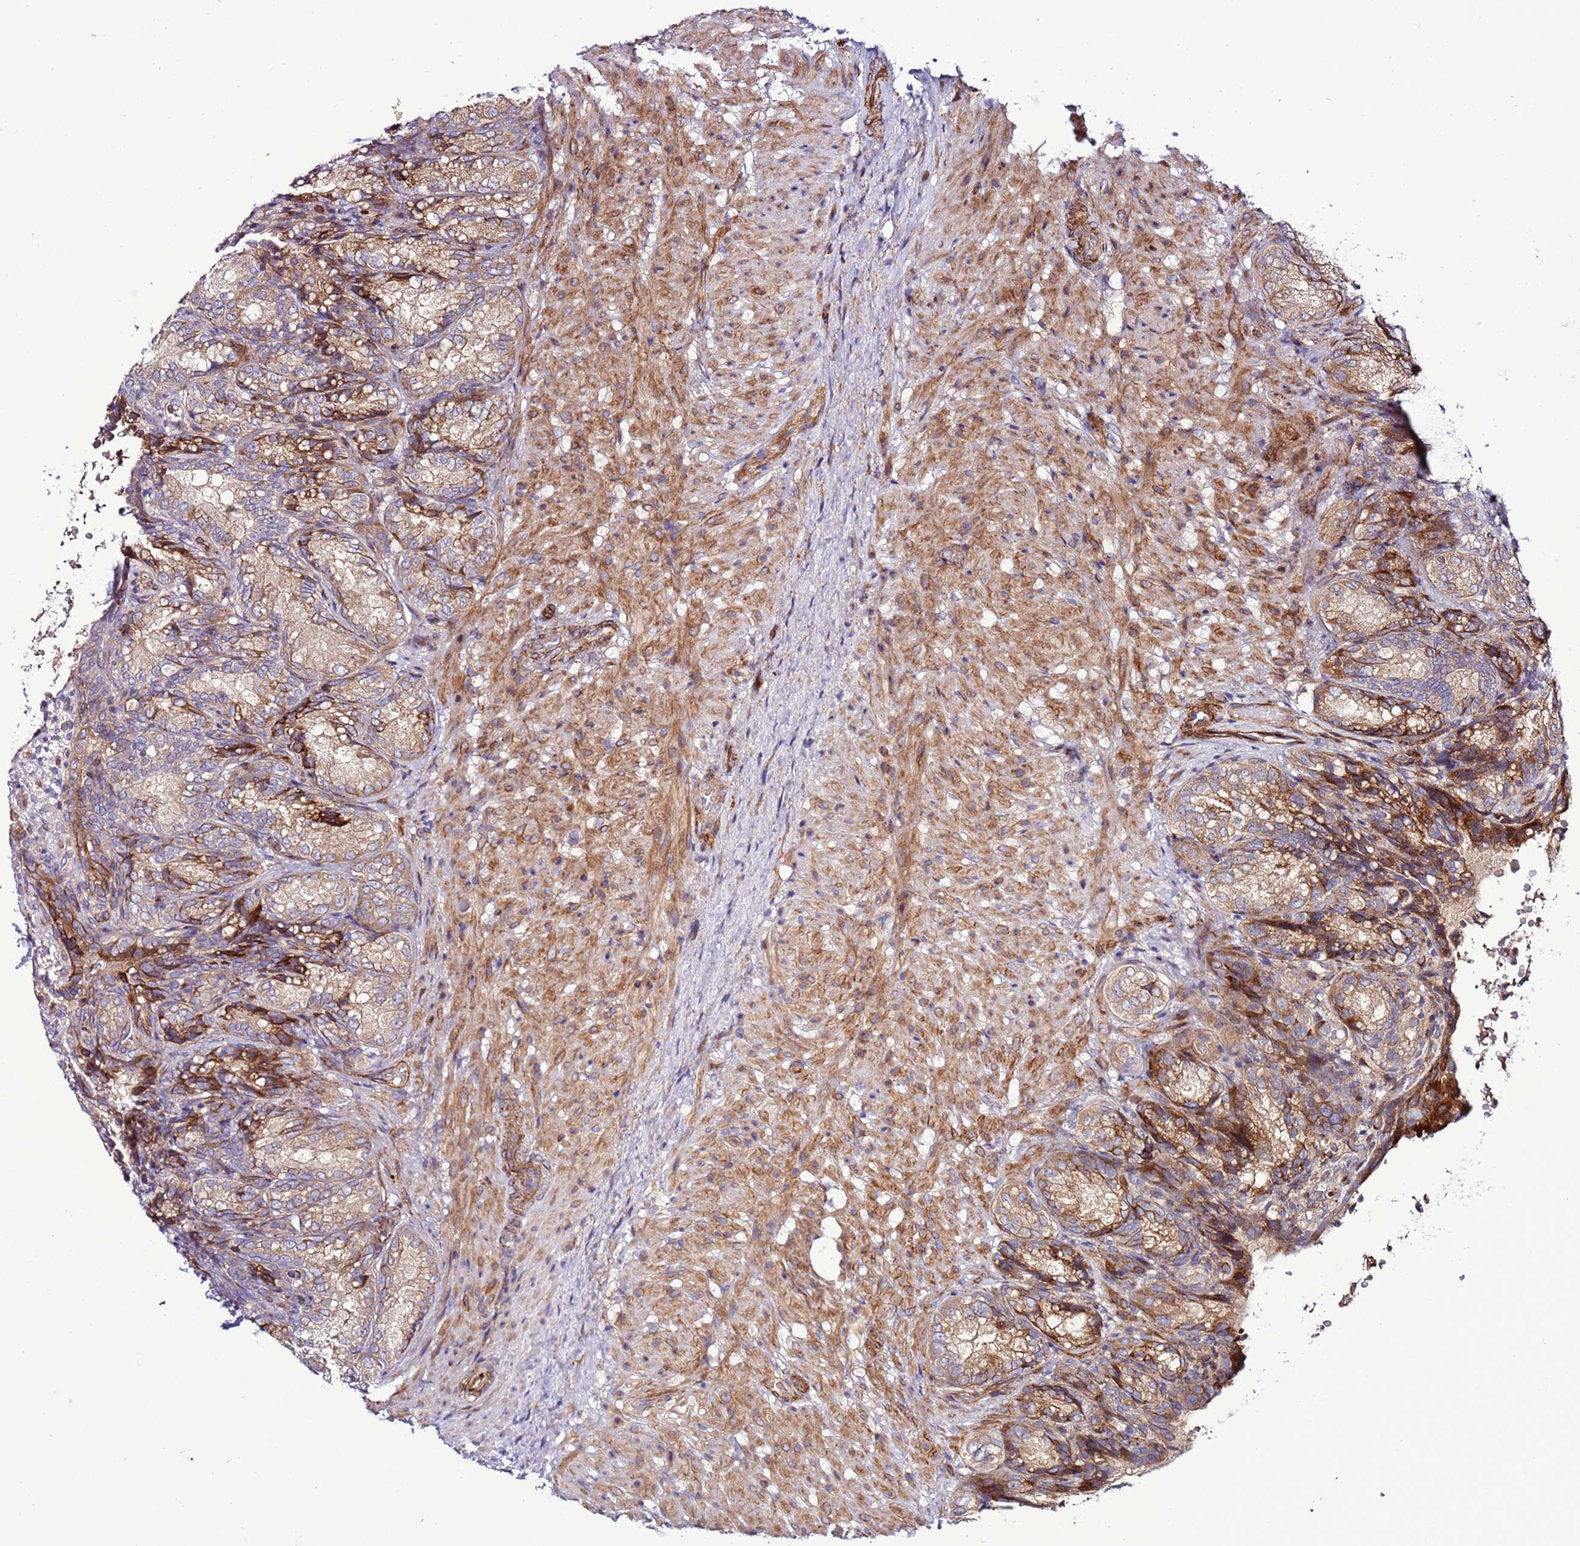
{"staining": {"intensity": "moderate", "quantity": ">75%", "location": "cytoplasmic/membranous"}, "tissue": "seminal vesicle", "cell_type": "Glandular cells", "image_type": "normal", "snomed": [{"axis": "morphology", "description": "Normal tissue, NOS"}, {"axis": "topography", "description": "Seminal veicle"}], "caption": "A photomicrograph of seminal vesicle stained for a protein displays moderate cytoplasmic/membranous brown staining in glandular cells. (DAB (3,3'-diaminobenzidine) = brown stain, brightfield microscopy at high magnification).", "gene": "ZNF624", "patient": {"sex": "male", "age": 58}}